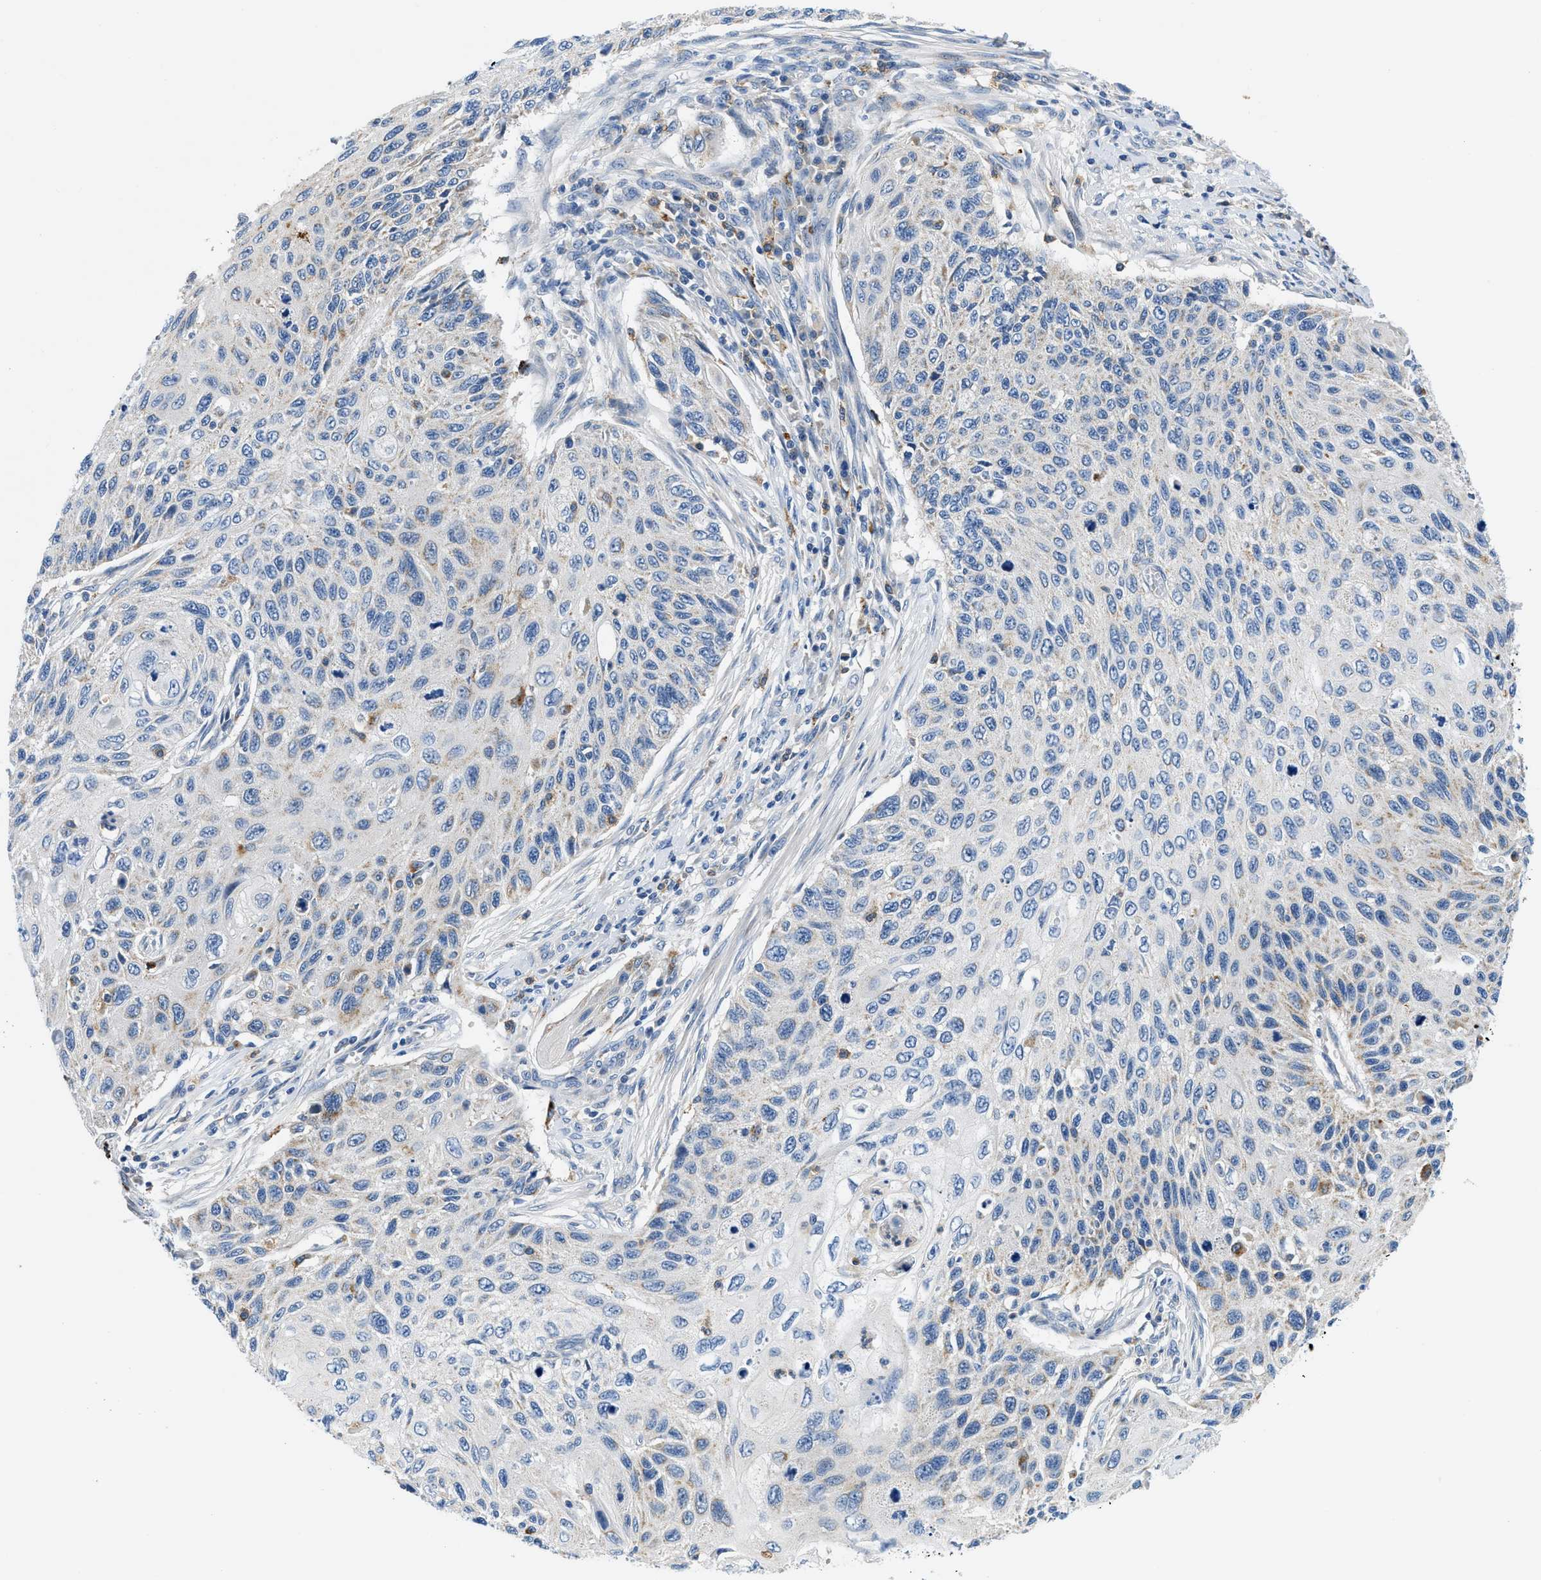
{"staining": {"intensity": "negative", "quantity": "none", "location": "none"}, "tissue": "cervical cancer", "cell_type": "Tumor cells", "image_type": "cancer", "snomed": [{"axis": "morphology", "description": "Squamous cell carcinoma, NOS"}, {"axis": "topography", "description": "Cervix"}], "caption": "This is an immunohistochemistry micrograph of human squamous cell carcinoma (cervical). There is no positivity in tumor cells.", "gene": "ADGRE3", "patient": {"sex": "female", "age": 70}}